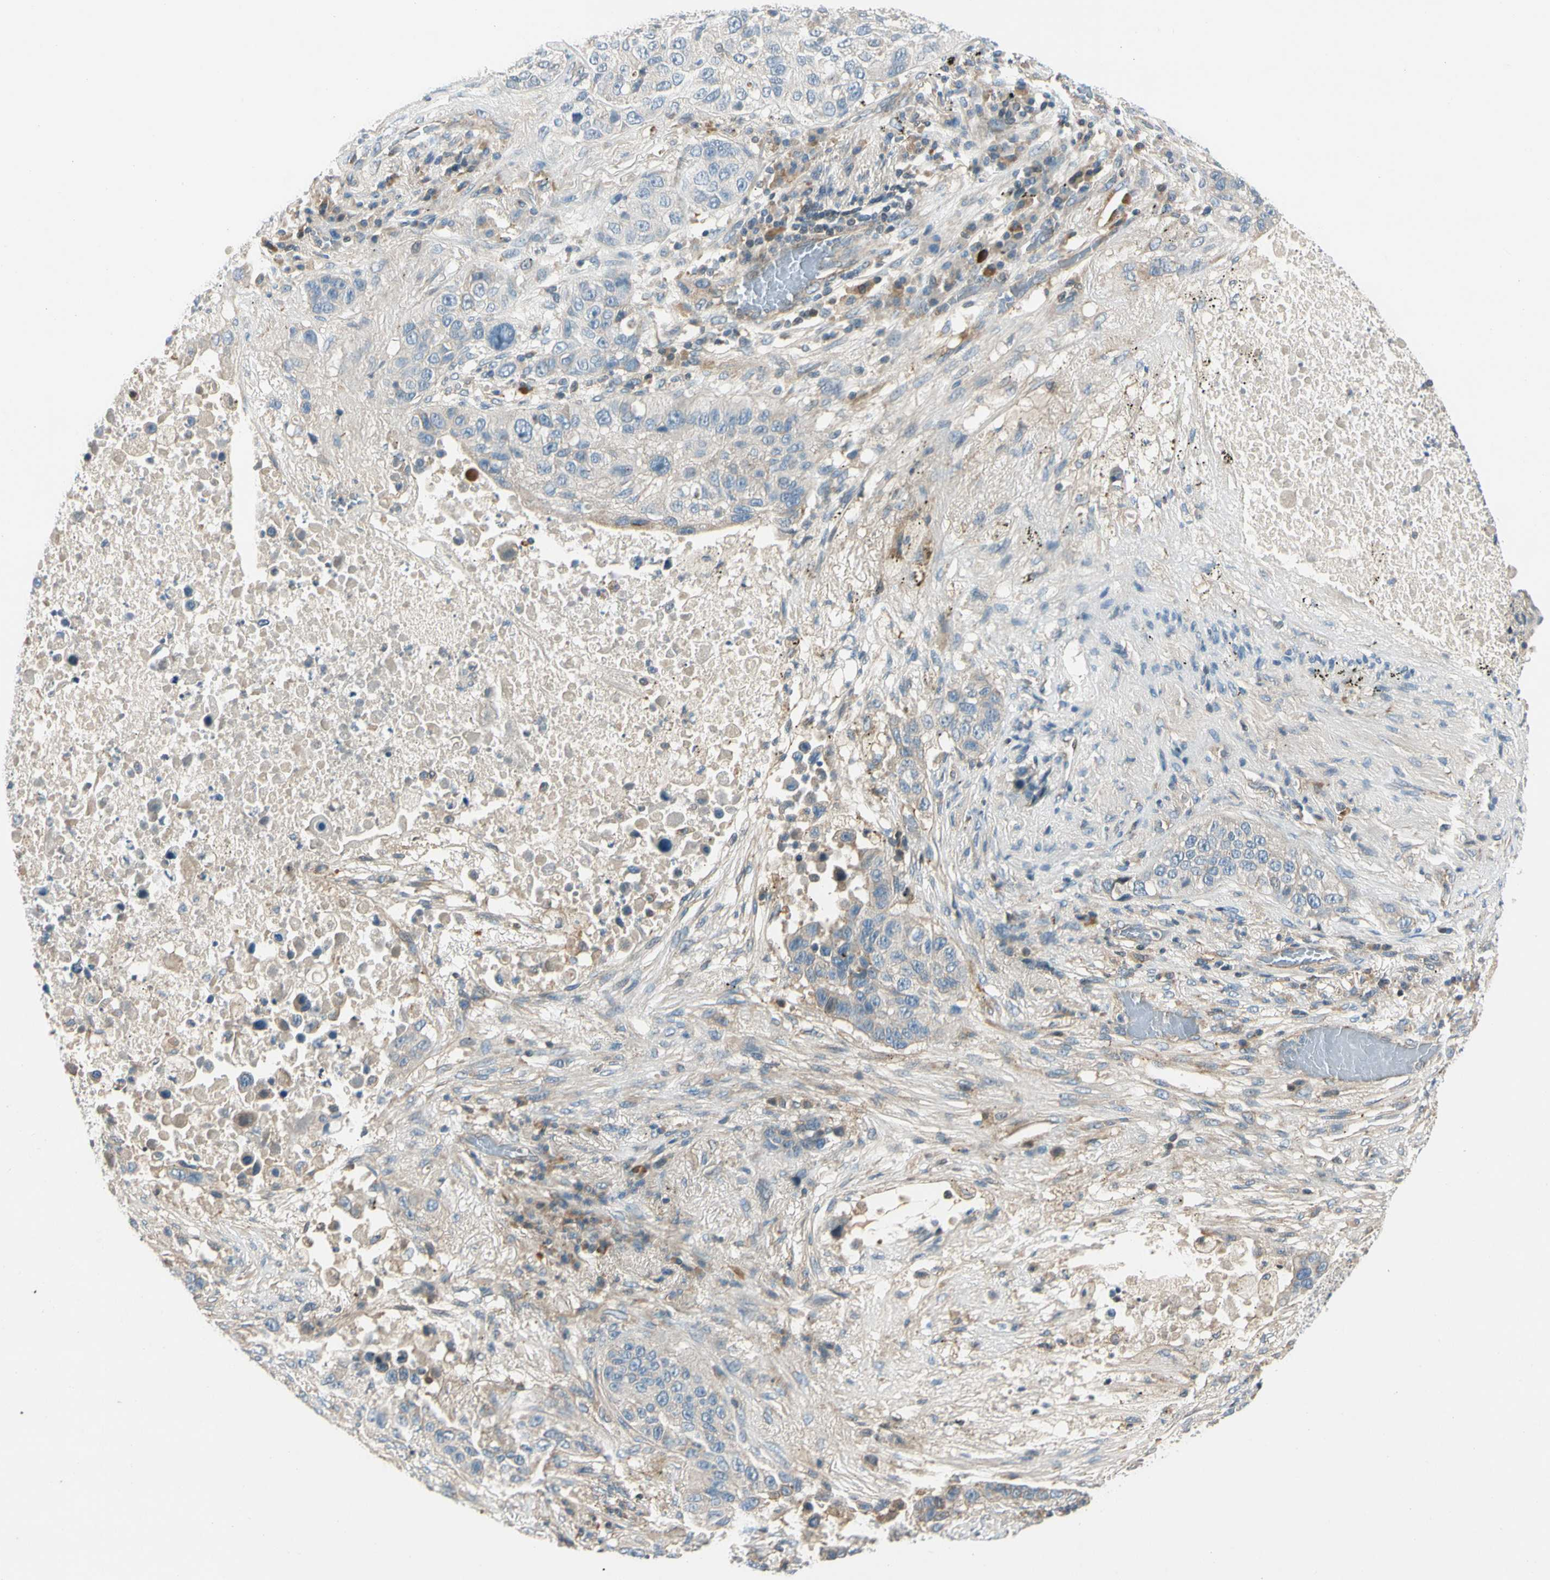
{"staining": {"intensity": "weak", "quantity": "<25%", "location": "cytoplasmic/membranous"}, "tissue": "lung cancer", "cell_type": "Tumor cells", "image_type": "cancer", "snomed": [{"axis": "morphology", "description": "Squamous cell carcinoma, NOS"}, {"axis": "topography", "description": "Lung"}], "caption": "Immunohistochemistry (IHC) histopathology image of neoplastic tissue: lung squamous cell carcinoma stained with DAB displays no significant protein staining in tumor cells.", "gene": "CDH6", "patient": {"sex": "male", "age": 57}}